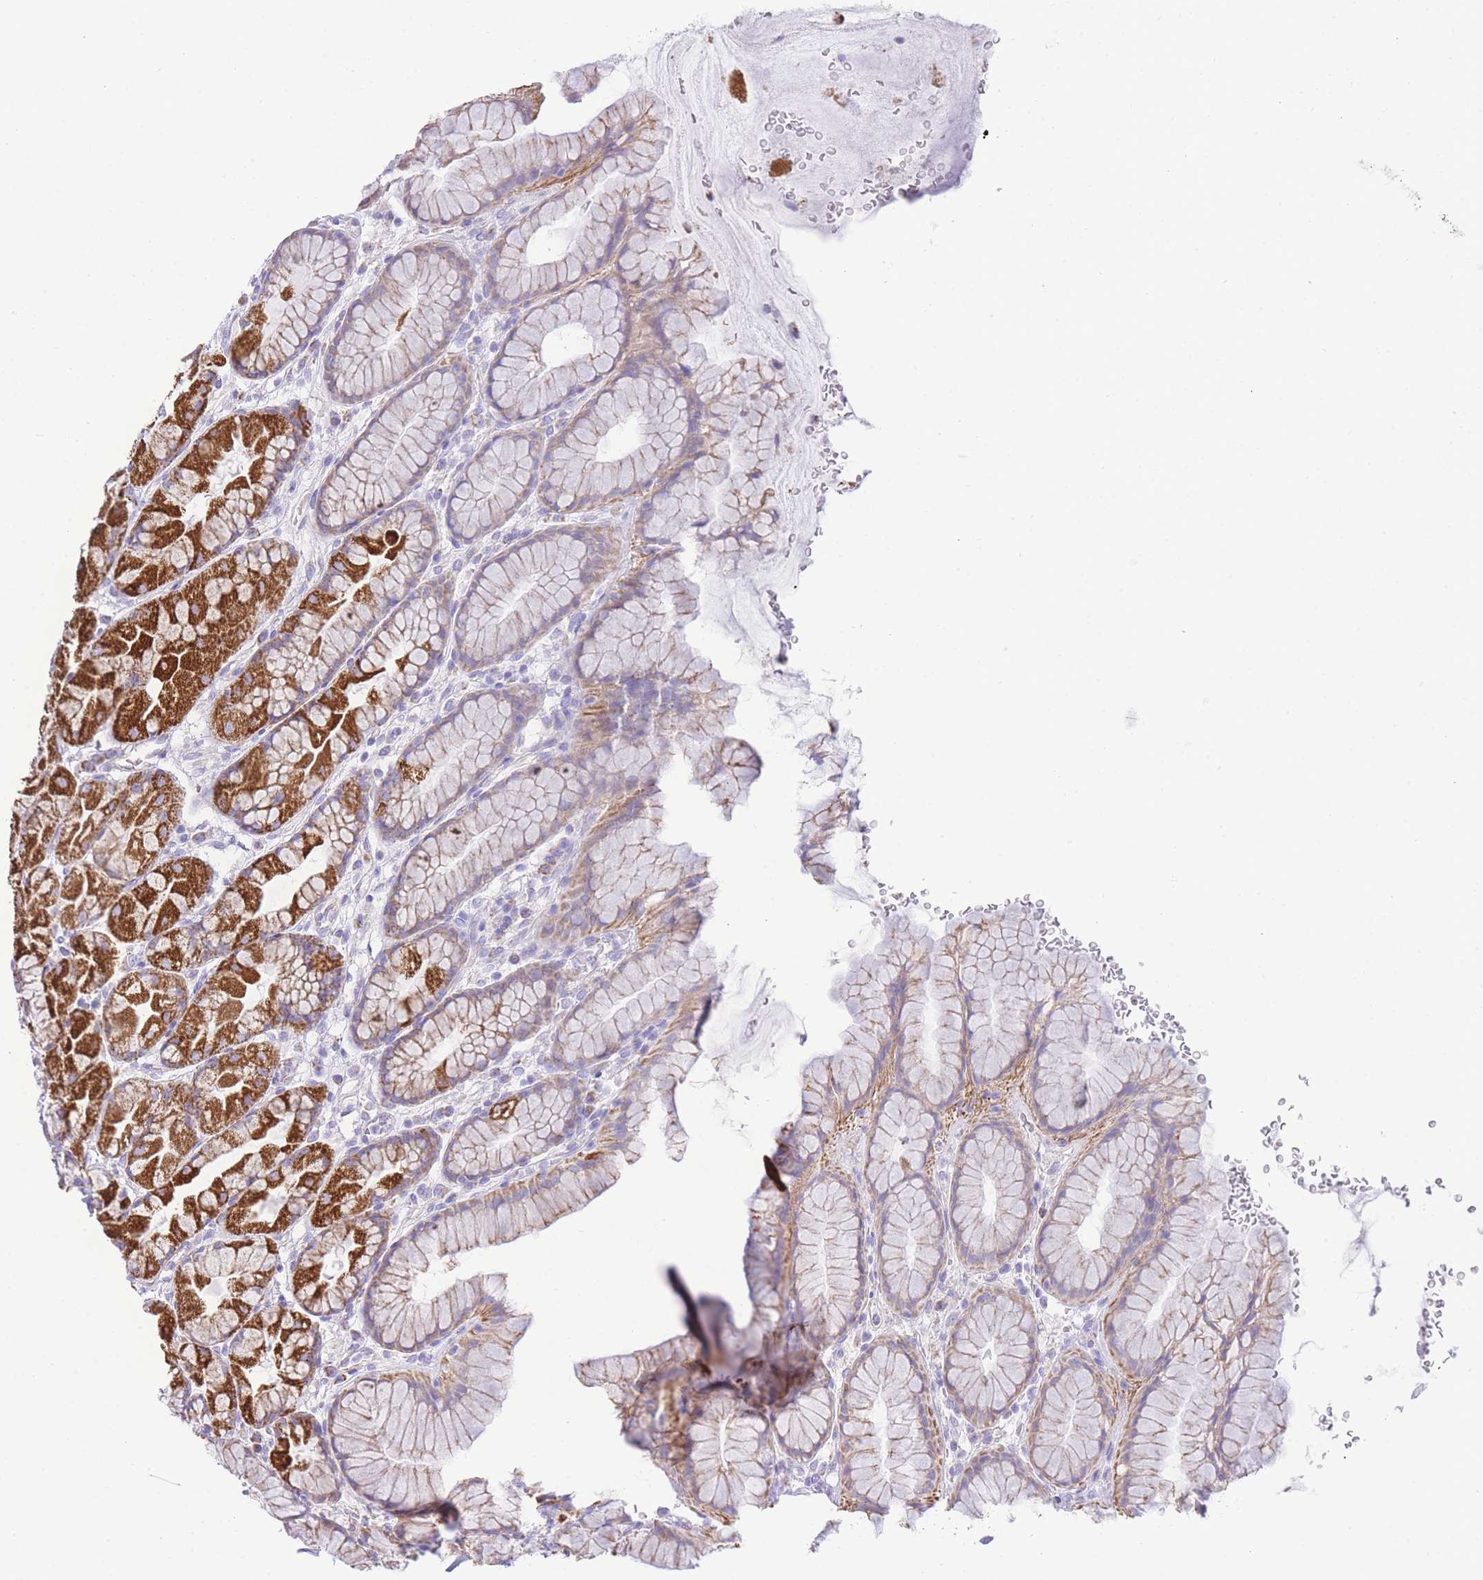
{"staining": {"intensity": "strong", "quantity": "25%-75%", "location": "cytoplasmic/membranous"}, "tissue": "stomach", "cell_type": "Glandular cells", "image_type": "normal", "snomed": [{"axis": "morphology", "description": "Normal tissue, NOS"}, {"axis": "topography", "description": "Stomach"}], "caption": "Protein staining by IHC reveals strong cytoplasmic/membranous expression in about 25%-75% of glandular cells in unremarkable stomach. (IHC, brightfield microscopy, high magnification).", "gene": "ACSM4", "patient": {"sex": "male", "age": 57}}